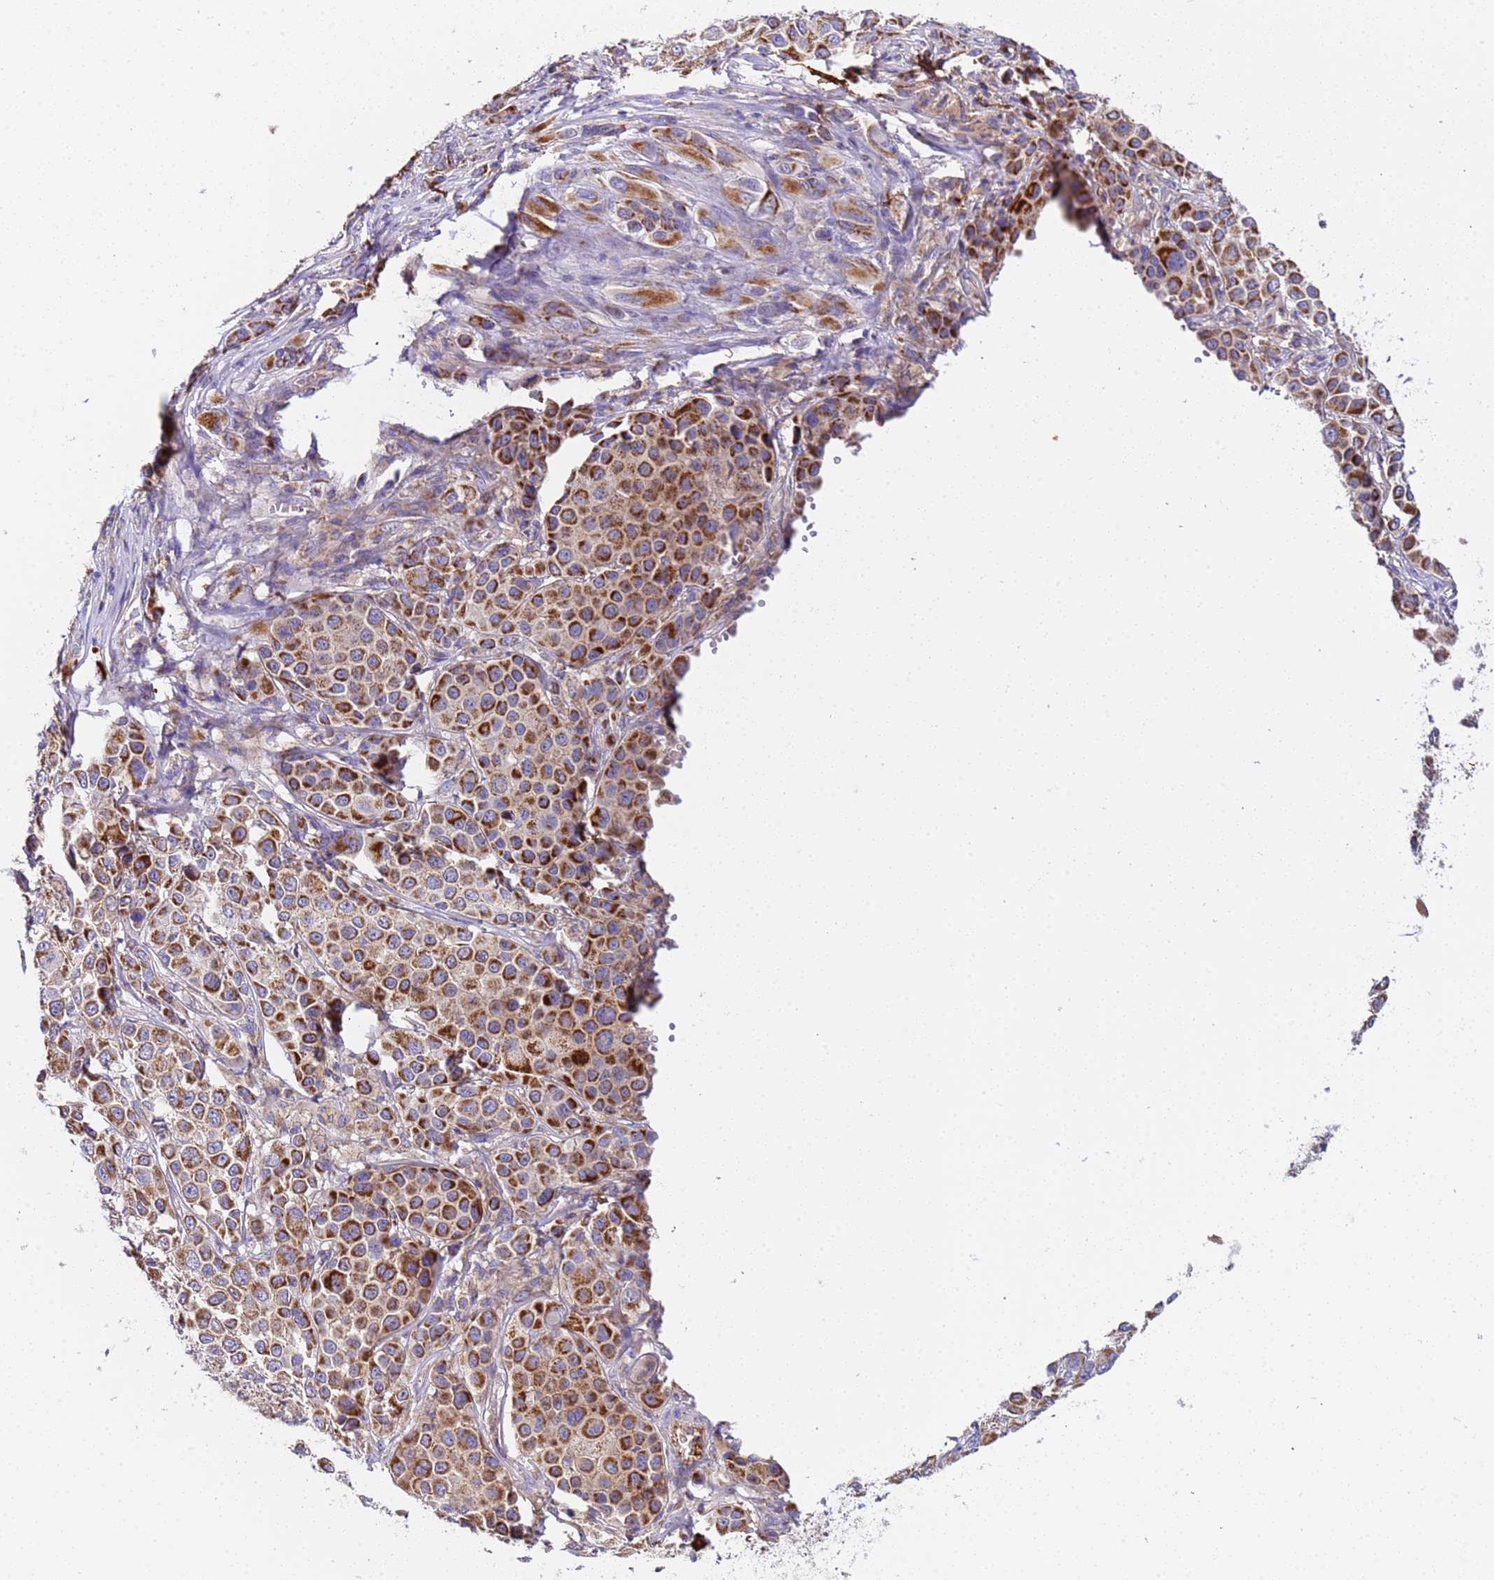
{"staining": {"intensity": "strong", "quantity": ">75%", "location": "cytoplasmic/membranous"}, "tissue": "melanoma", "cell_type": "Tumor cells", "image_type": "cancer", "snomed": [{"axis": "morphology", "description": "Malignant melanoma, NOS"}, {"axis": "topography", "description": "Skin of trunk"}], "caption": "A brown stain shows strong cytoplasmic/membranous positivity of a protein in melanoma tumor cells.", "gene": "TMEM126A", "patient": {"sex": "male", "age": 71}}